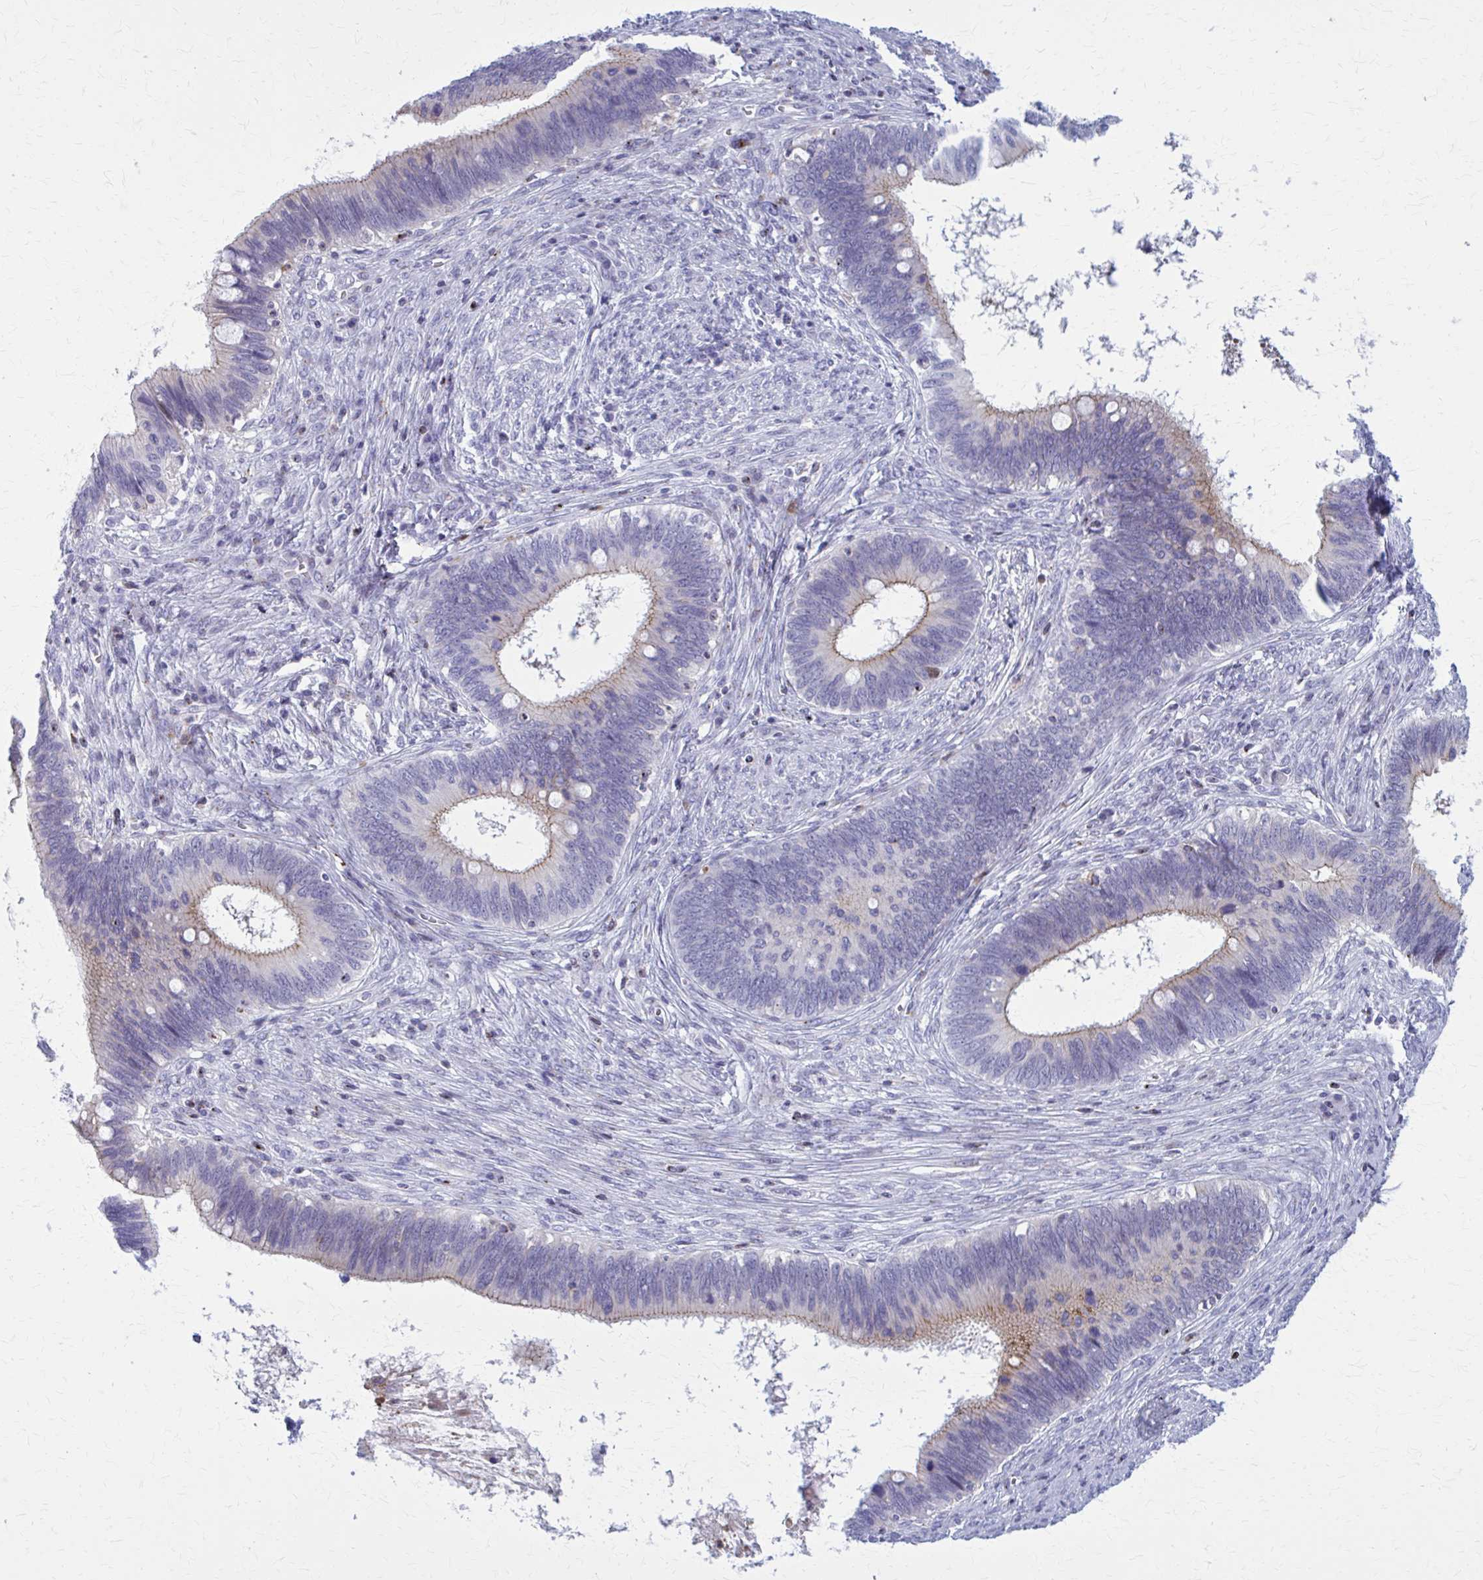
{"staining": {"intensity": "weak", "quantity": "25%-75%", "location": "cytoplasmic/membranous"}, "tissue": "cervical cancer", "cell_type": "Tumor cells", "image_type": "cancer", "snomed": [{"axis": "morphology", "description": "Adenocarcinoma, NOS"}, {"axis": "topography", "description": "Cervix"}], "caption": "DAB immunohistochemical staining of adenocarcinoma (cervical) shows weak cytoplasmic/membranous protein positivity in approximately 25%-75% of tumor cells.", "gene": "PEDS1", "patient": {"sex": "female", "age": 42}}